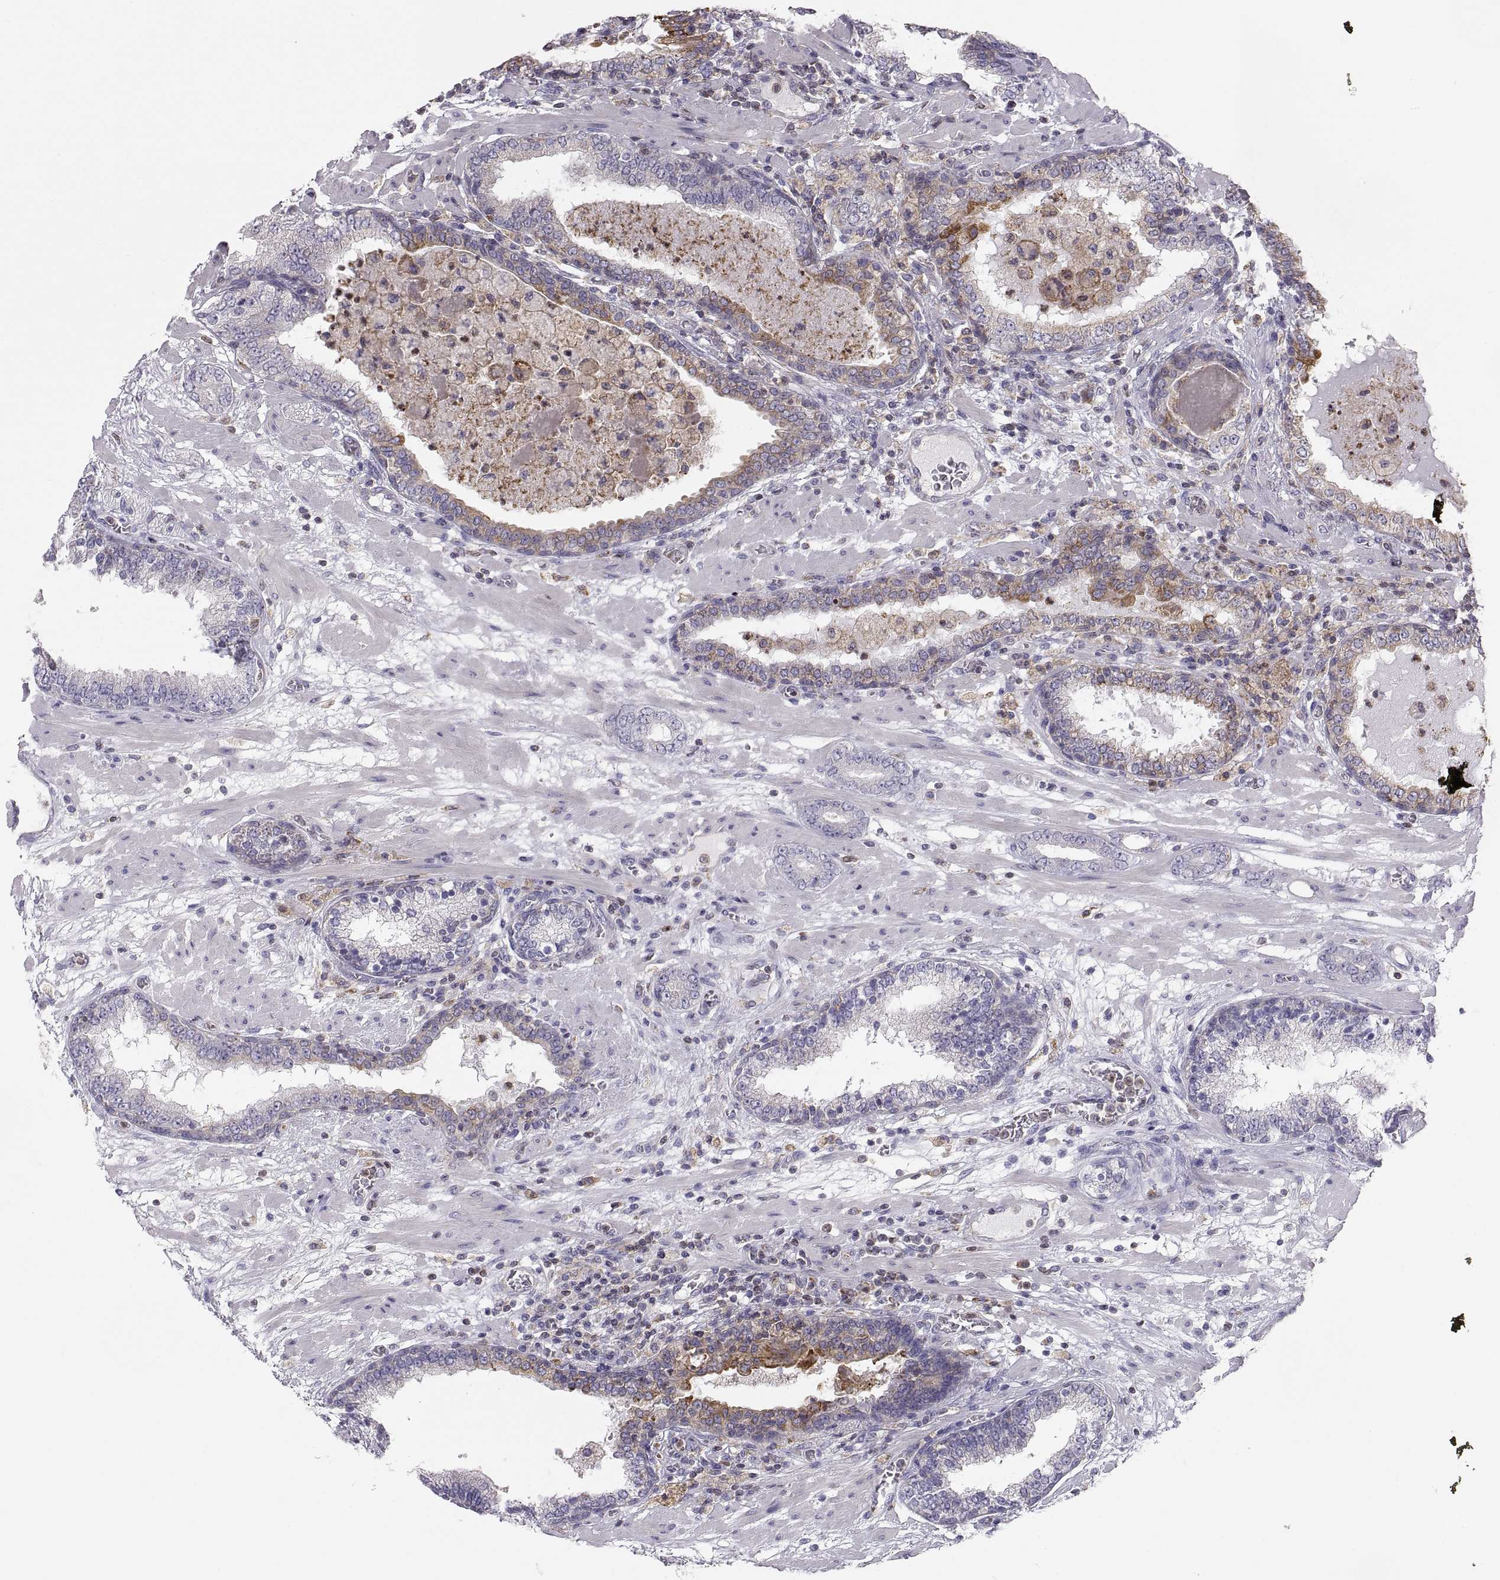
{"staining": {"intensity": "weak", "quantity": "<25%", "location": "cytoplasmic/membranous"}, "tissue": "prostate cancer", "cell_type": "Tumor cells", "image_type": "cancer", "snomed": [{"axis": "morphology", "description": "Adenocarcinoma, Low grade"}, {"axis": "topography", "description": "Prostate"}], "caption": "This histopathology image is of prostate cancer stained with immunohistochemistry (IHC) to label a protein in brown with the nuclei are counter-stained blue. There is no positivity in tumor cells.", "gene": "ERO1A", "patient": {"sex": "male", "age": 60}}